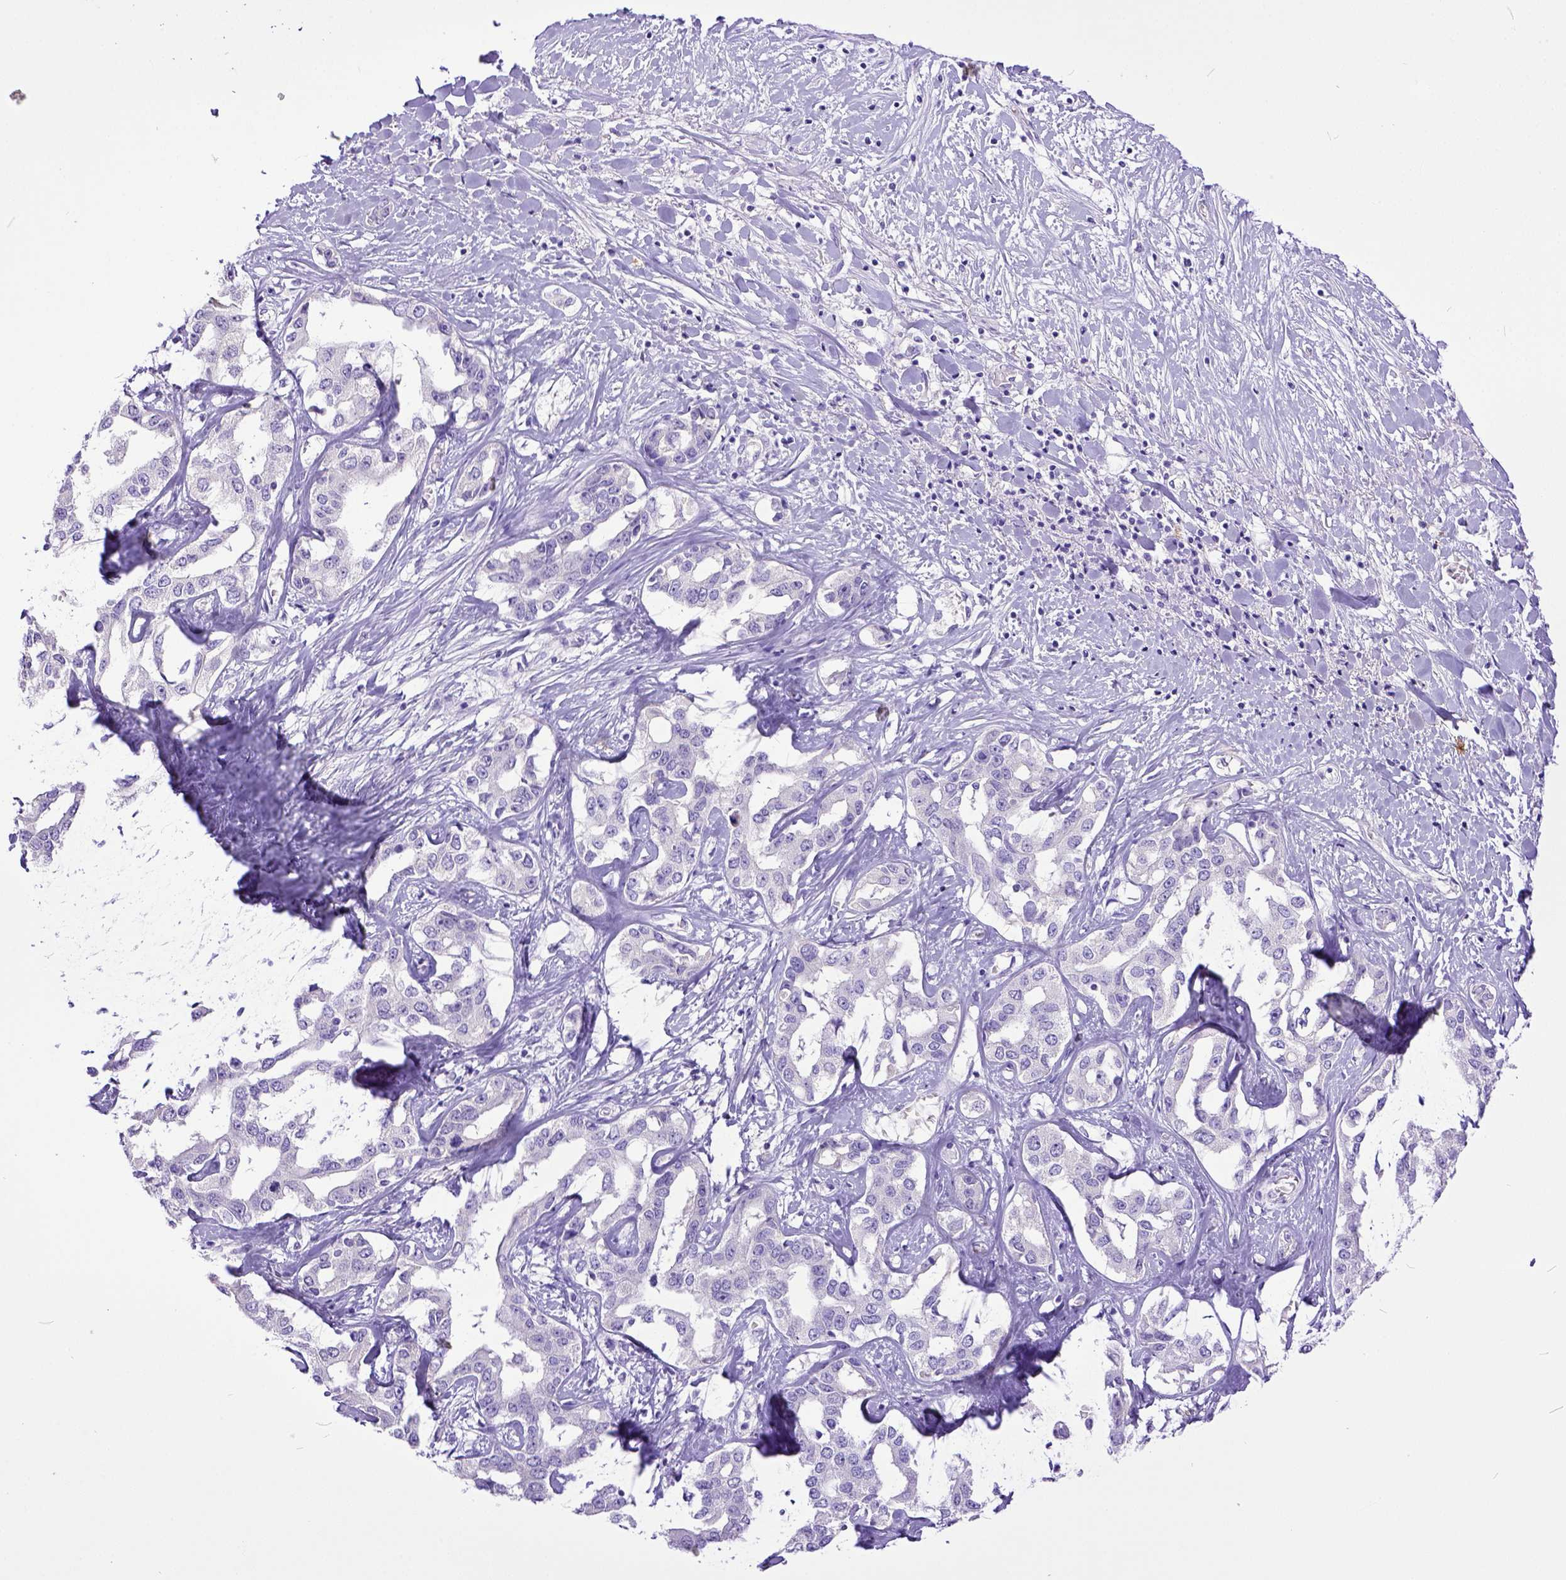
{"staining": {"intensity": "negative", "quantity": "none", "location": "none"}, "tissue": "liver cancer", "cell_type": "Tumor cells", "image_type": "cancer", "snomed": [{"axis": "morphology", "description": "Cholangiocarcinoma"}, {"axis": "topography", "description": "Liver"}], "caption": "Immunohistochemical staining of human liver cholangiocarcinoma shows no significant positivity in tumor cells.", "gene": "KIT", "patient": {"sex": "male", "age": 59}}